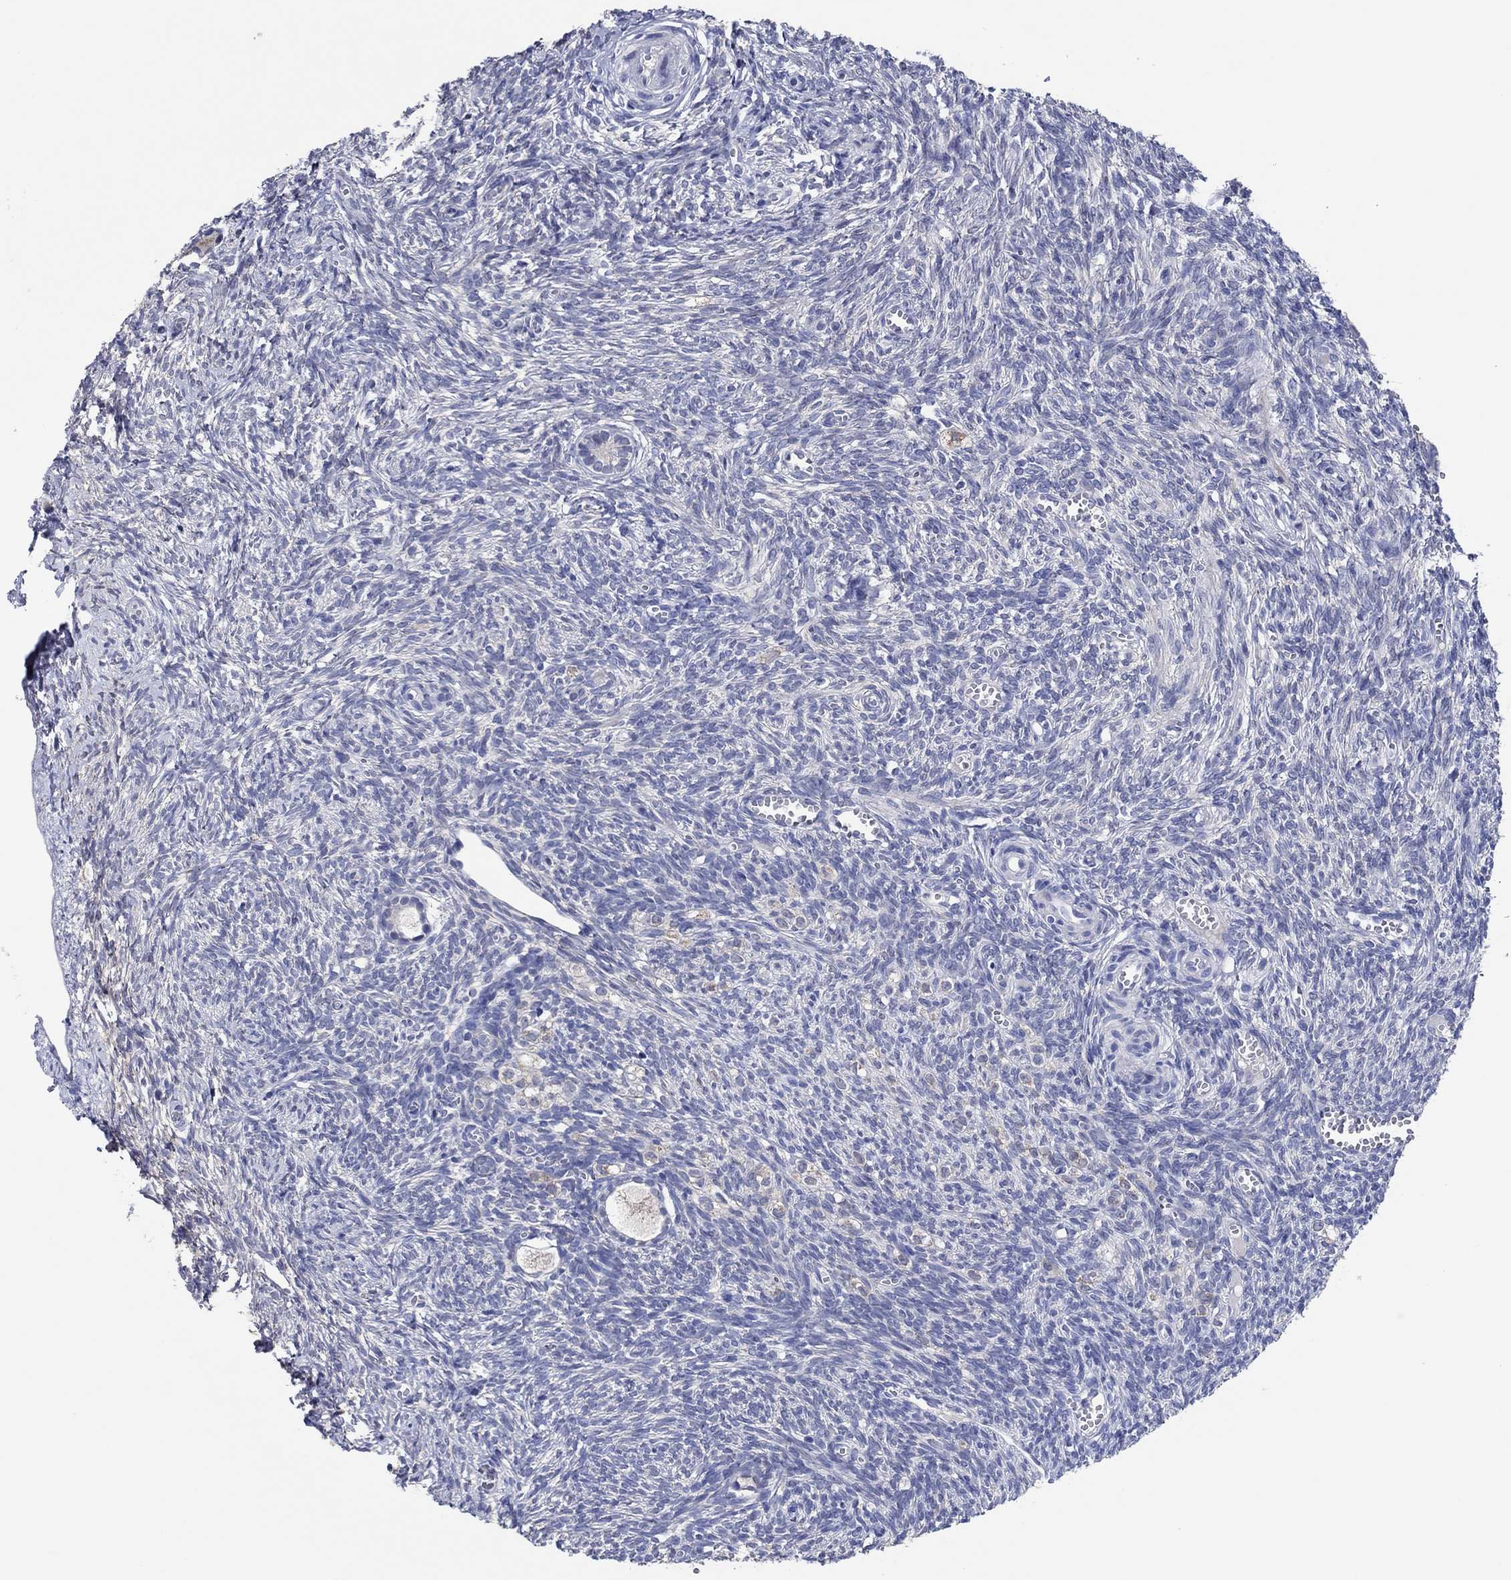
{"staining": {"intensity": "negative", "quantity": "none", "location": "none"}, "tissue": "ovary", "cell_type": "Follicle cells", "image_type": "normal", "snomed": [{"axis": "morphology", "description": "Normal tissue, NOS"}, {"axis": "topography", "description": "Ovary"}], "caption": "Immunohistochemistry histopathology image of unremarkable ovary: ovary stained with DAB (3,3'-diaminobenzidine) reveals no significant protein staining in follicle cells. (Stains: DAB (3,3'-diaminobenzidine) immunohistochemistry (IHC) with hematoxylin counter stain, Microscopy: brightfield microscopy at high magnification).", "gene": "PRRT3", "patient": {"sex": "female", "age": 43}}